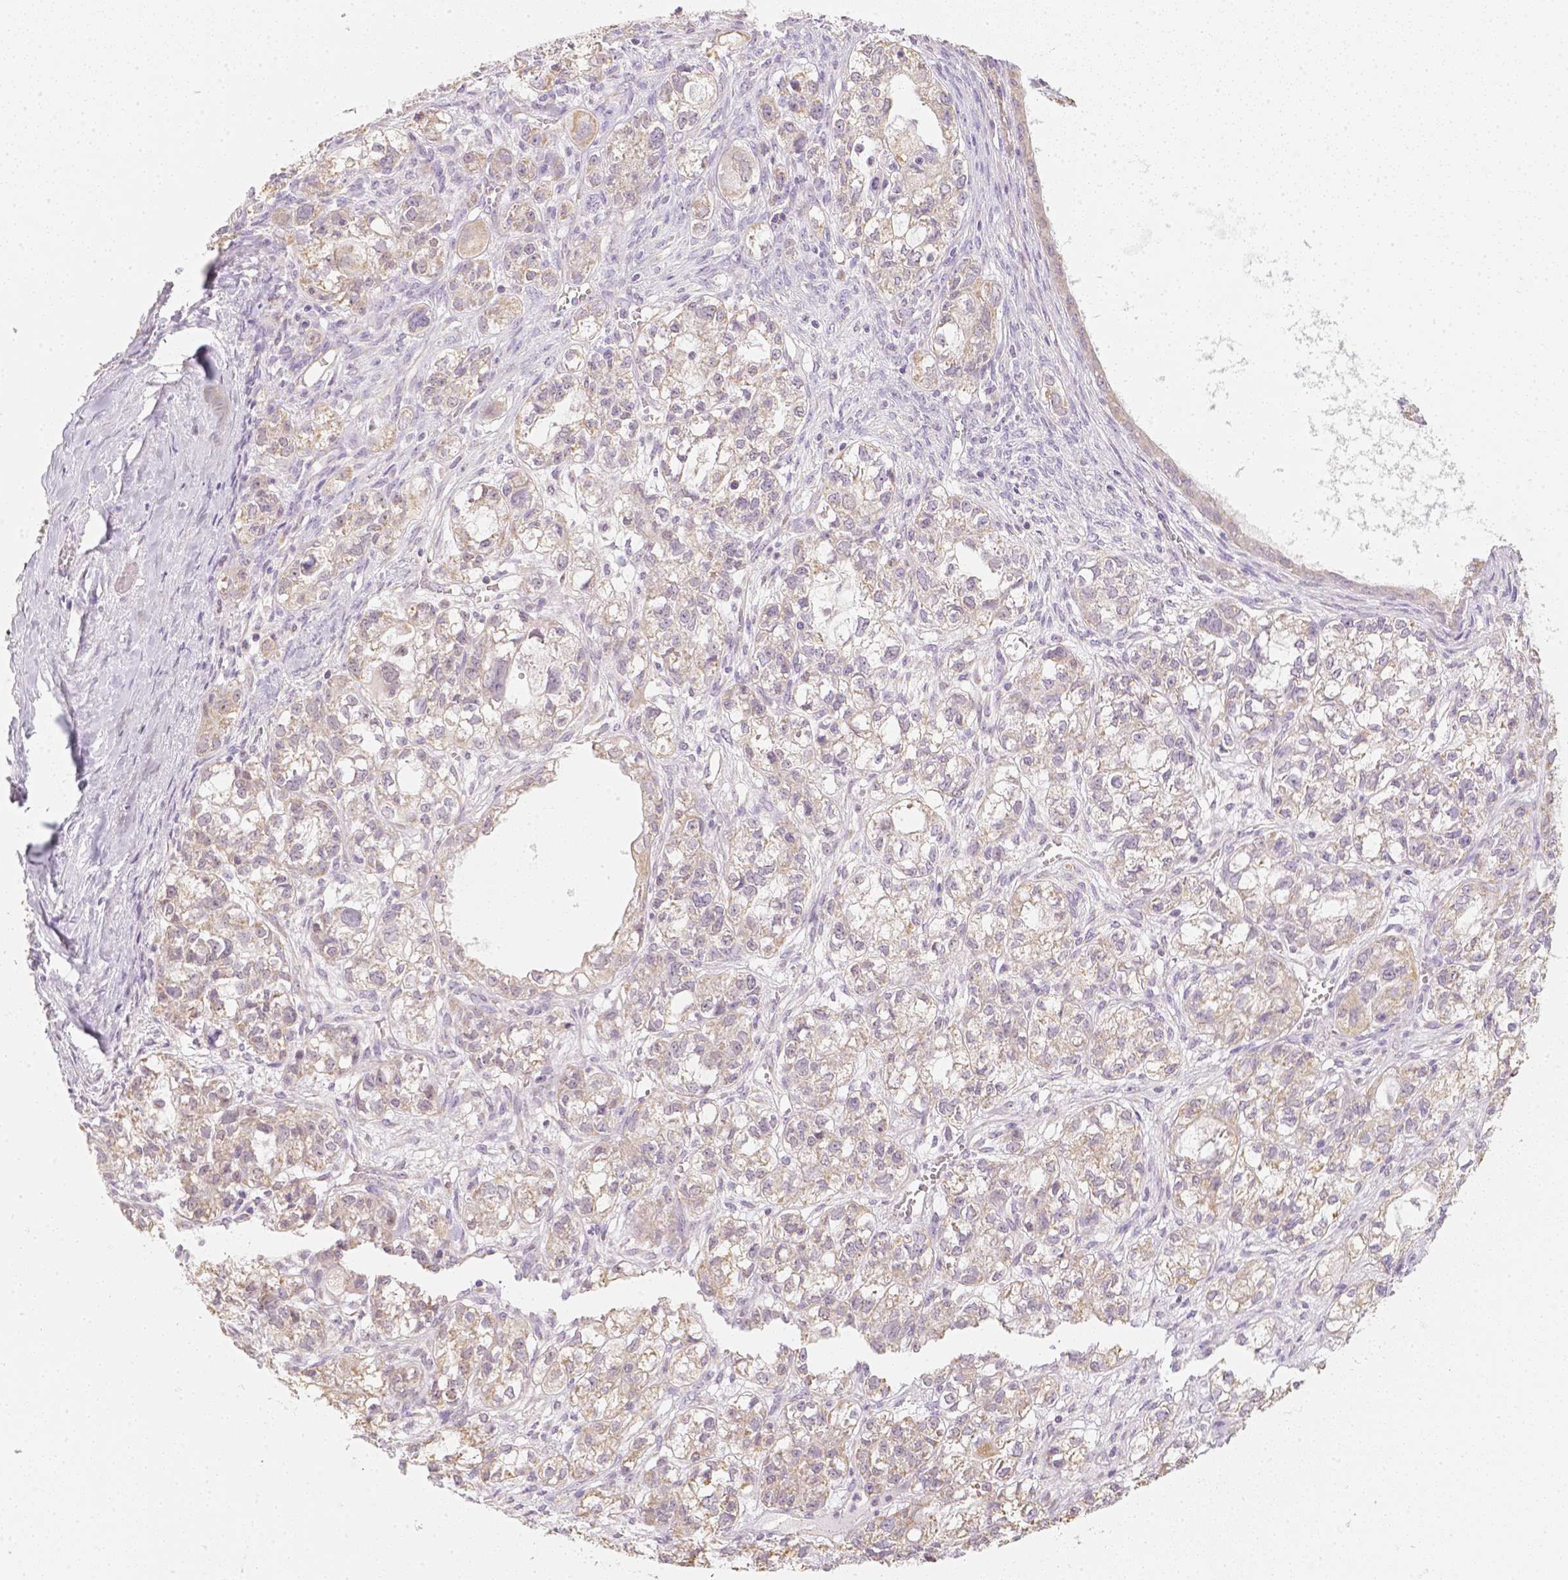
{"staining": {"intensity": "weak", "quantity": ">75%", "location": "cytoplasmic/membranous"}, "tissue": "ovarian cancer", "cell_type": "Tumor cells", "image_type": "cancer", "snomed": [{"axis": "morphology", "description": "Carcinoma, endometroid"}, {"axis": "topography", "description": "Ovary"}], "caption": "Brown immunohistochemical staining in ovarian cancer (endometroid carcinoma) reveals weak cytoplasmic/membranous positivity in approximately >75% of tumor cells.", "gene": "NVL", "patient": {"sex": "female", "age": 64}}